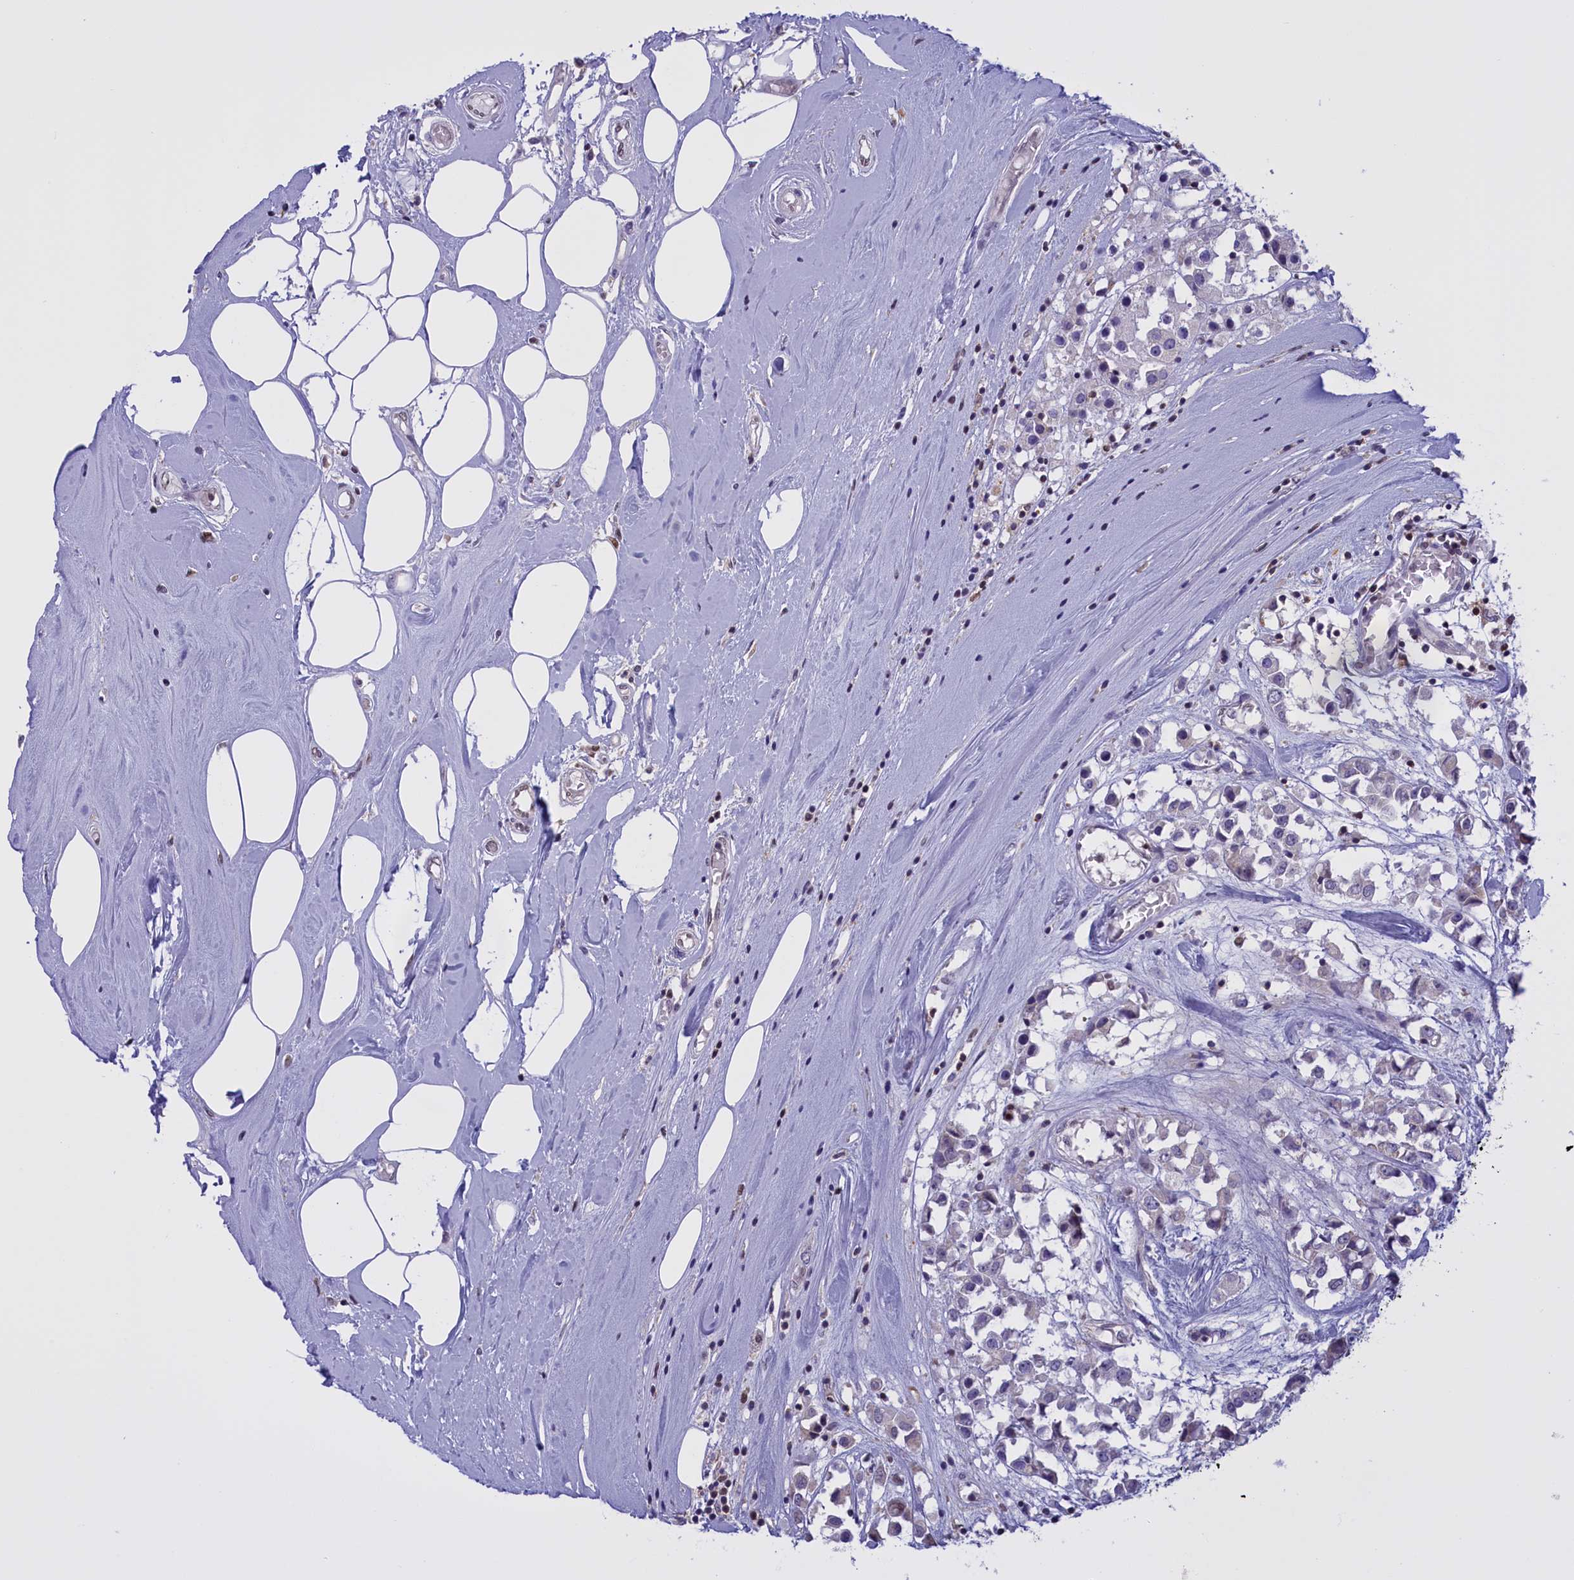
{"staining": {"intensity": "negative", "quantity": "none", "location": "none"}, "tissue": "breast cancer", "cell_type": "Tumor cells", "image_type": "cancer", "snomed": [{"axis": "morphology", "description": "Duct carcinoma"}, {"axis": "topography", "description": "Breast"}], "caption": "This is an immunohistochemistry histopathology image of breast cancer (infiltrating ductal carcinoma). There is no staining in tumor cells.", "gene": "IZUMO2", "patient": {"sex": "female", "age": 61}}